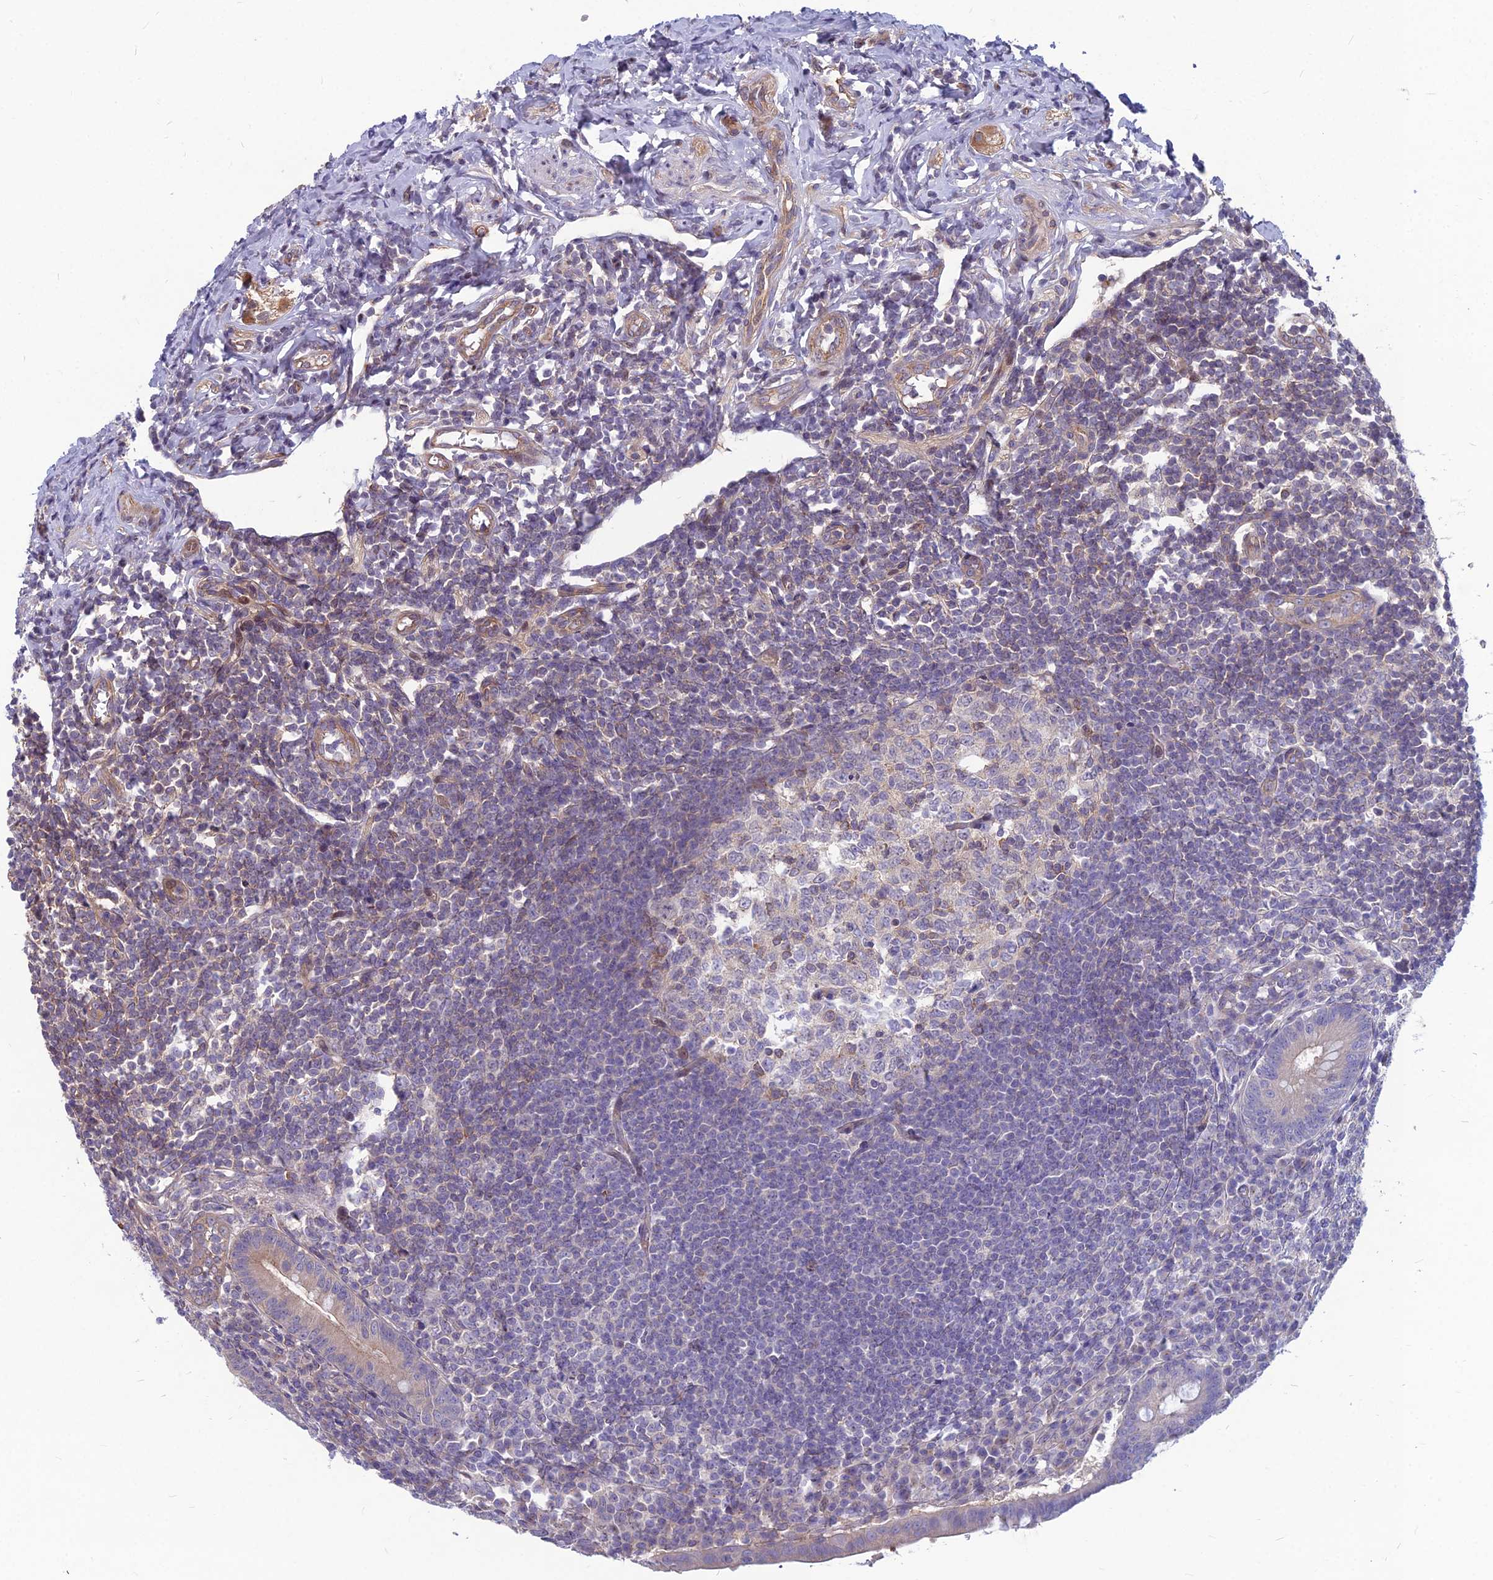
{"staining": {"intensity": "moderate", "quantity": "25%-75%", "location": "cytoplasmic/membranous"}, "tissue": "appendix", "cell_type": "Glandular cells", "image_type": "normal", "snomed": [{"axis": "morphology", "description": "Normal tissue, NOS"}, {"axis": "topography", "description": "Appendix"}], "caption": "Immunohistochemistry (DAB (3,3'-diaminobenzidine)) staining of benign human appendix shows moderate cytoplasmic/membranous protein expression in approximately 25%-75% of glandular cells.", "gene": "MFSD8", "patient": {"sex": "female", "age": 33}}